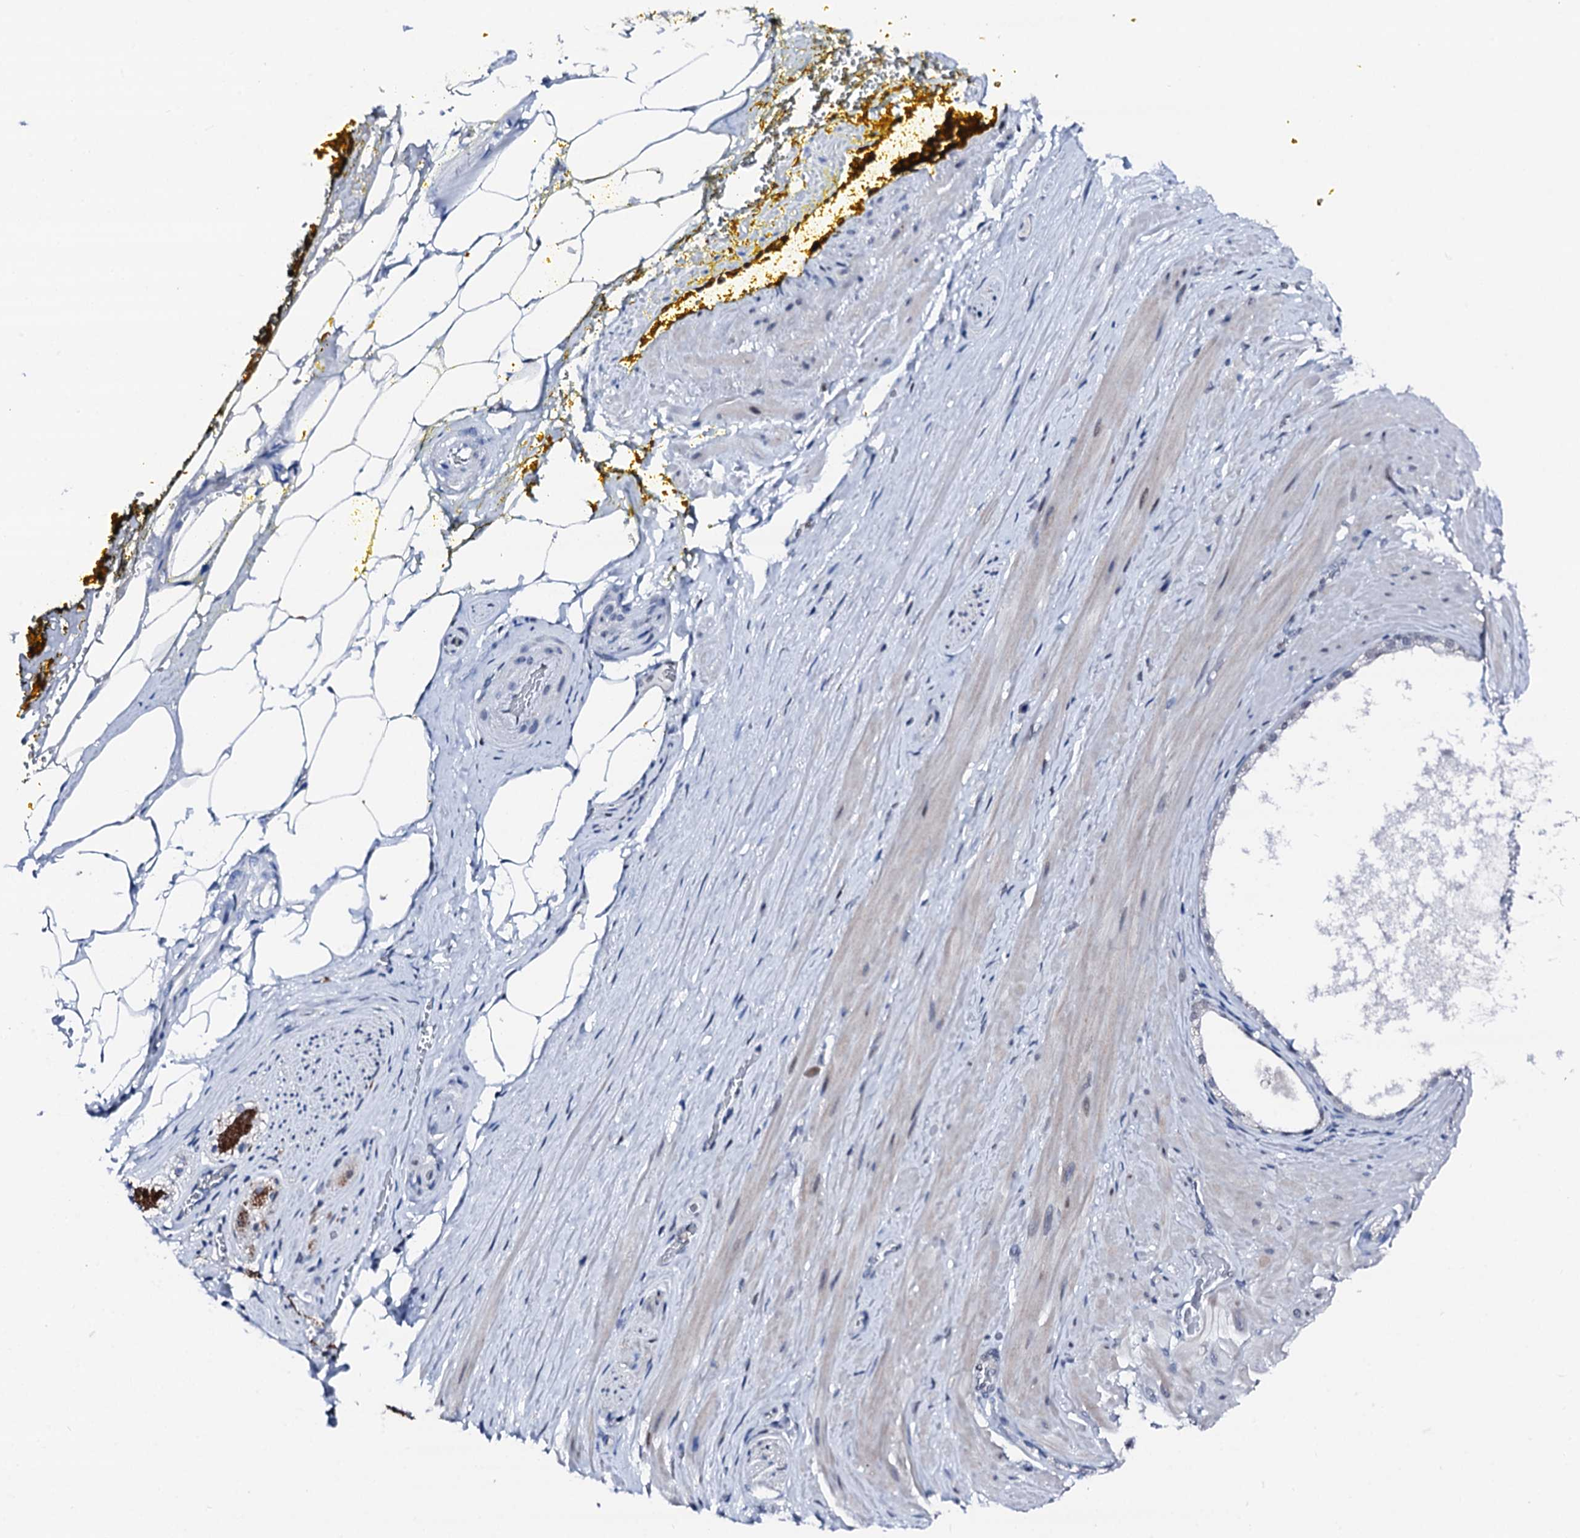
{"staining": {"intensity": "negative", "quantity": "none", "location": "none"}, "tissue": "adipose tissue", "cell_type": "Adipocytes", "image_type": "normal", "snomed": [{"axis": "morphology", "description": "Normal tissue, NOS"}, {"axis": "morphology", "description": "Adenocarcinoma, Low grade"}, {"axis": "topography", "description": "Prostate"}, {"axis": "topography", "description": "Peripheral nerve tissue"}], "caption": "High power microscopy histopathology image of an IHC photomicrograph of normal adipose tissue, revealing no significant positivity in adipocytes.", "gene": "TRAFD1", "patient": {"sex": "male", "age": 63}}